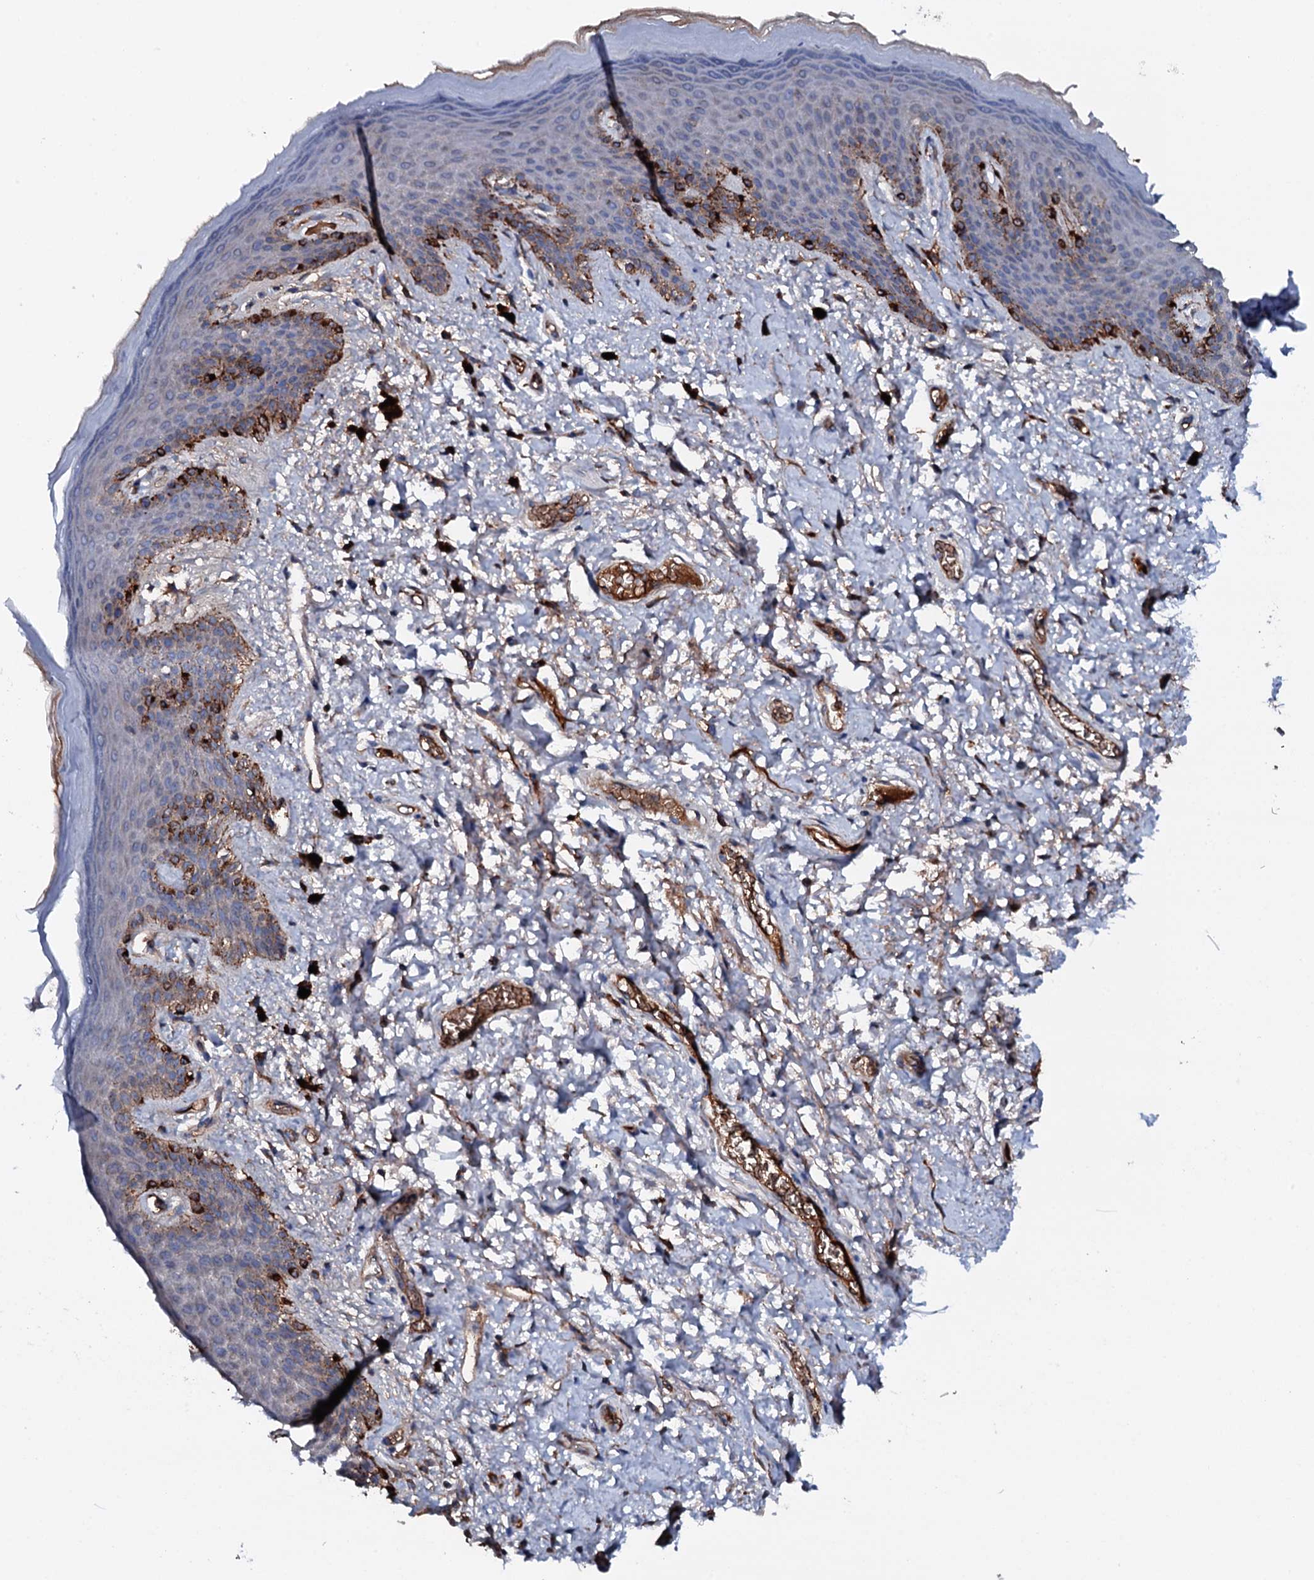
{"staining": {"intensity": "strong", "quantity": "<25%", "location": "cytoplasmic/membranous"}, "tissue": "skin", "cell_type": "Epidermal cells", "image_type": "normal", "snomed": [{"axis": "morphology", "description": "Normal tissue, NOS"}, {"axis": "topography", "description": "Anal"}], "caption": "Human skin stained for a protein (brown) displays strong cytoplasmic/membranous positive staining in about <25% of epidermal cells.", "gene": "NEK1", "patient": {"sex": "female", "age": 46}}